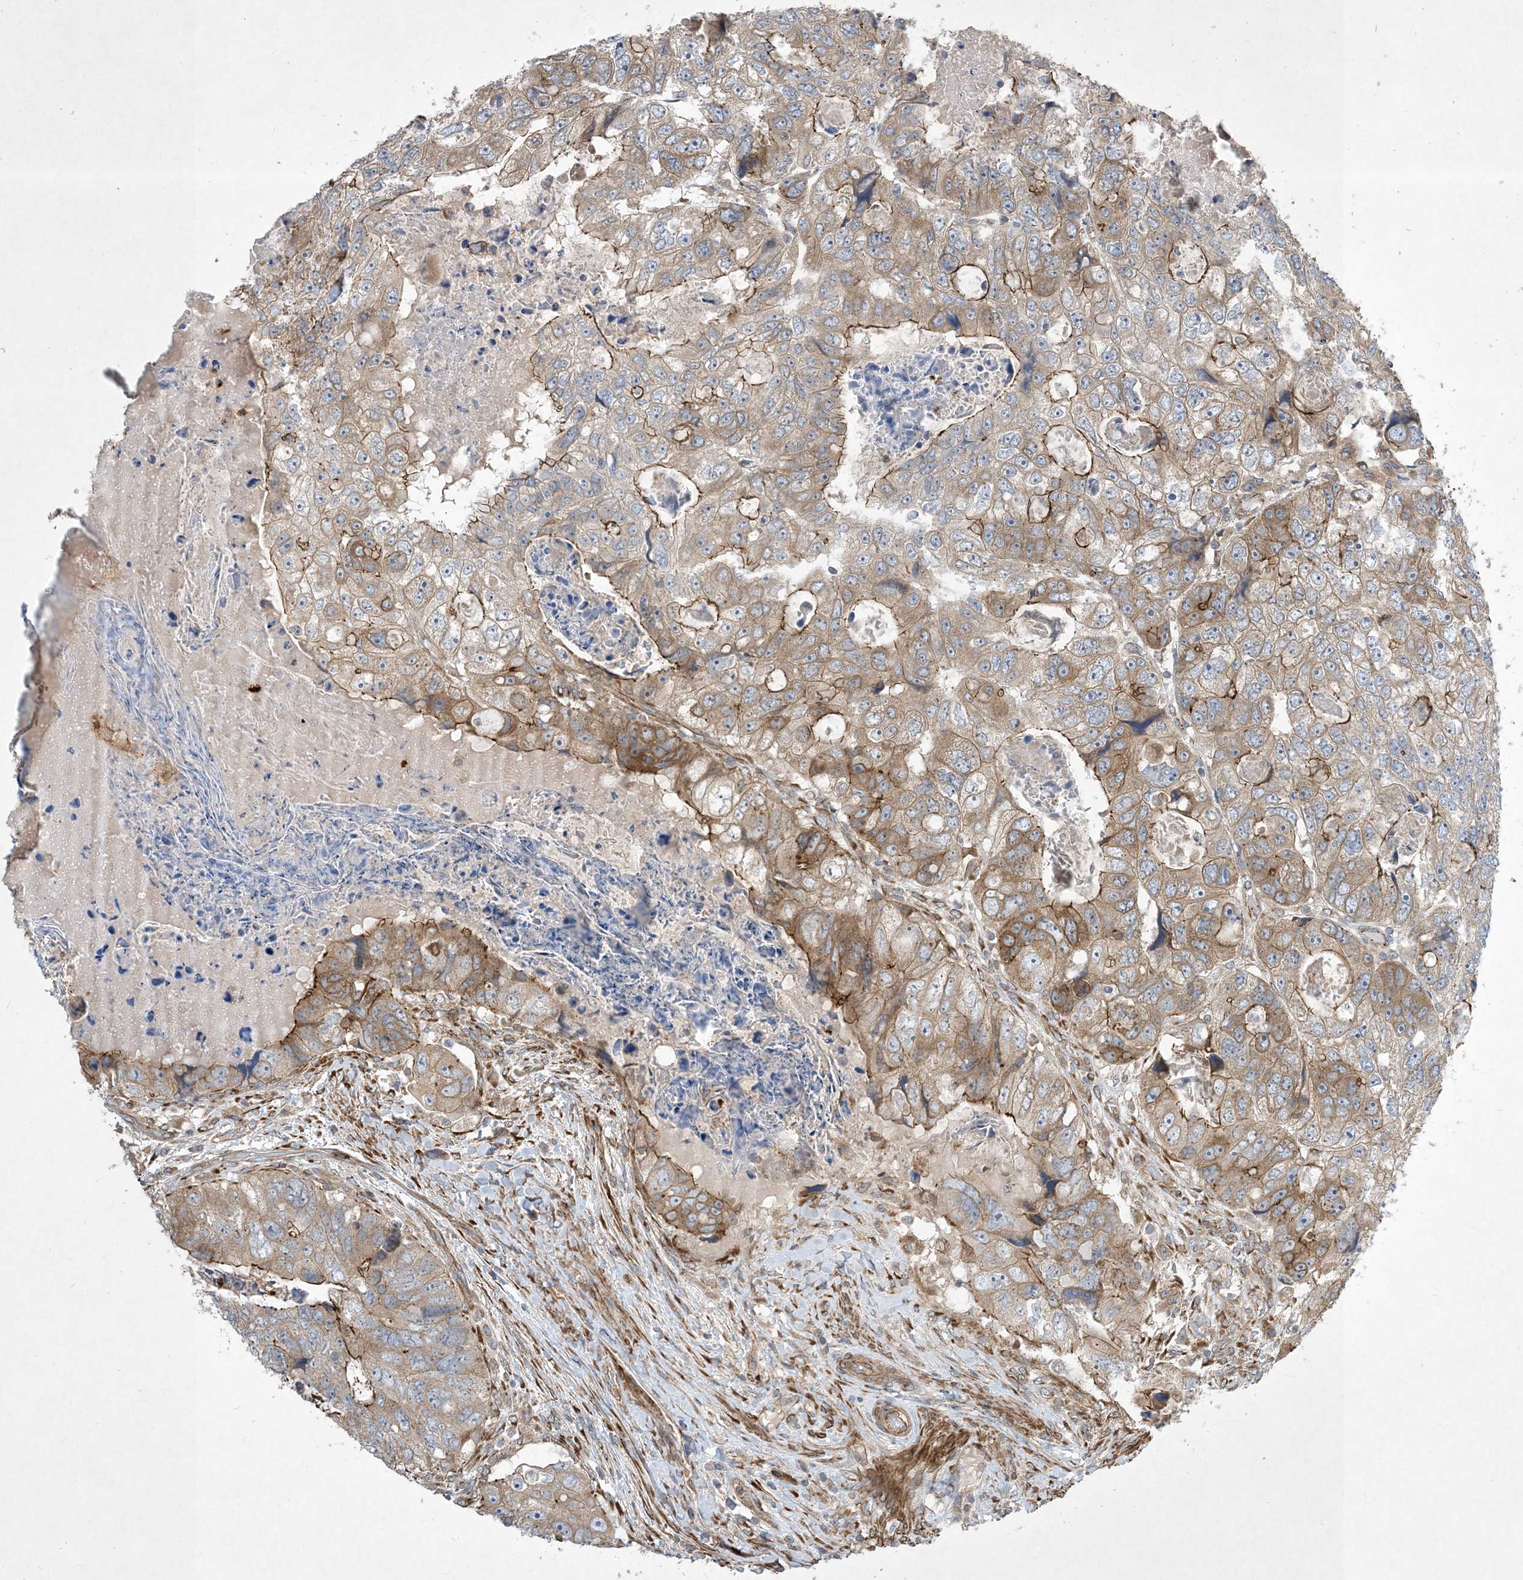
{"staining": {"intensity": "moderate", "quantity": ">75%", "location": "cytoplasmic/membranous"}, "tissue": "colorectal cancer", "cell_type": "Tumor cells", "image_type": "cancer", "snomed": [{"axis": "morphology", "description": "Adenocarcinoma, NOS"}, {"axis": "topography", "description": "Rectum"}], "caption": "Human colorectal adenocarcinoma stained with a protein marker exhibits moderate staining in tumor cells.", "gene": "OTOP1", "patient": {"sex": "male", "age": 59}}